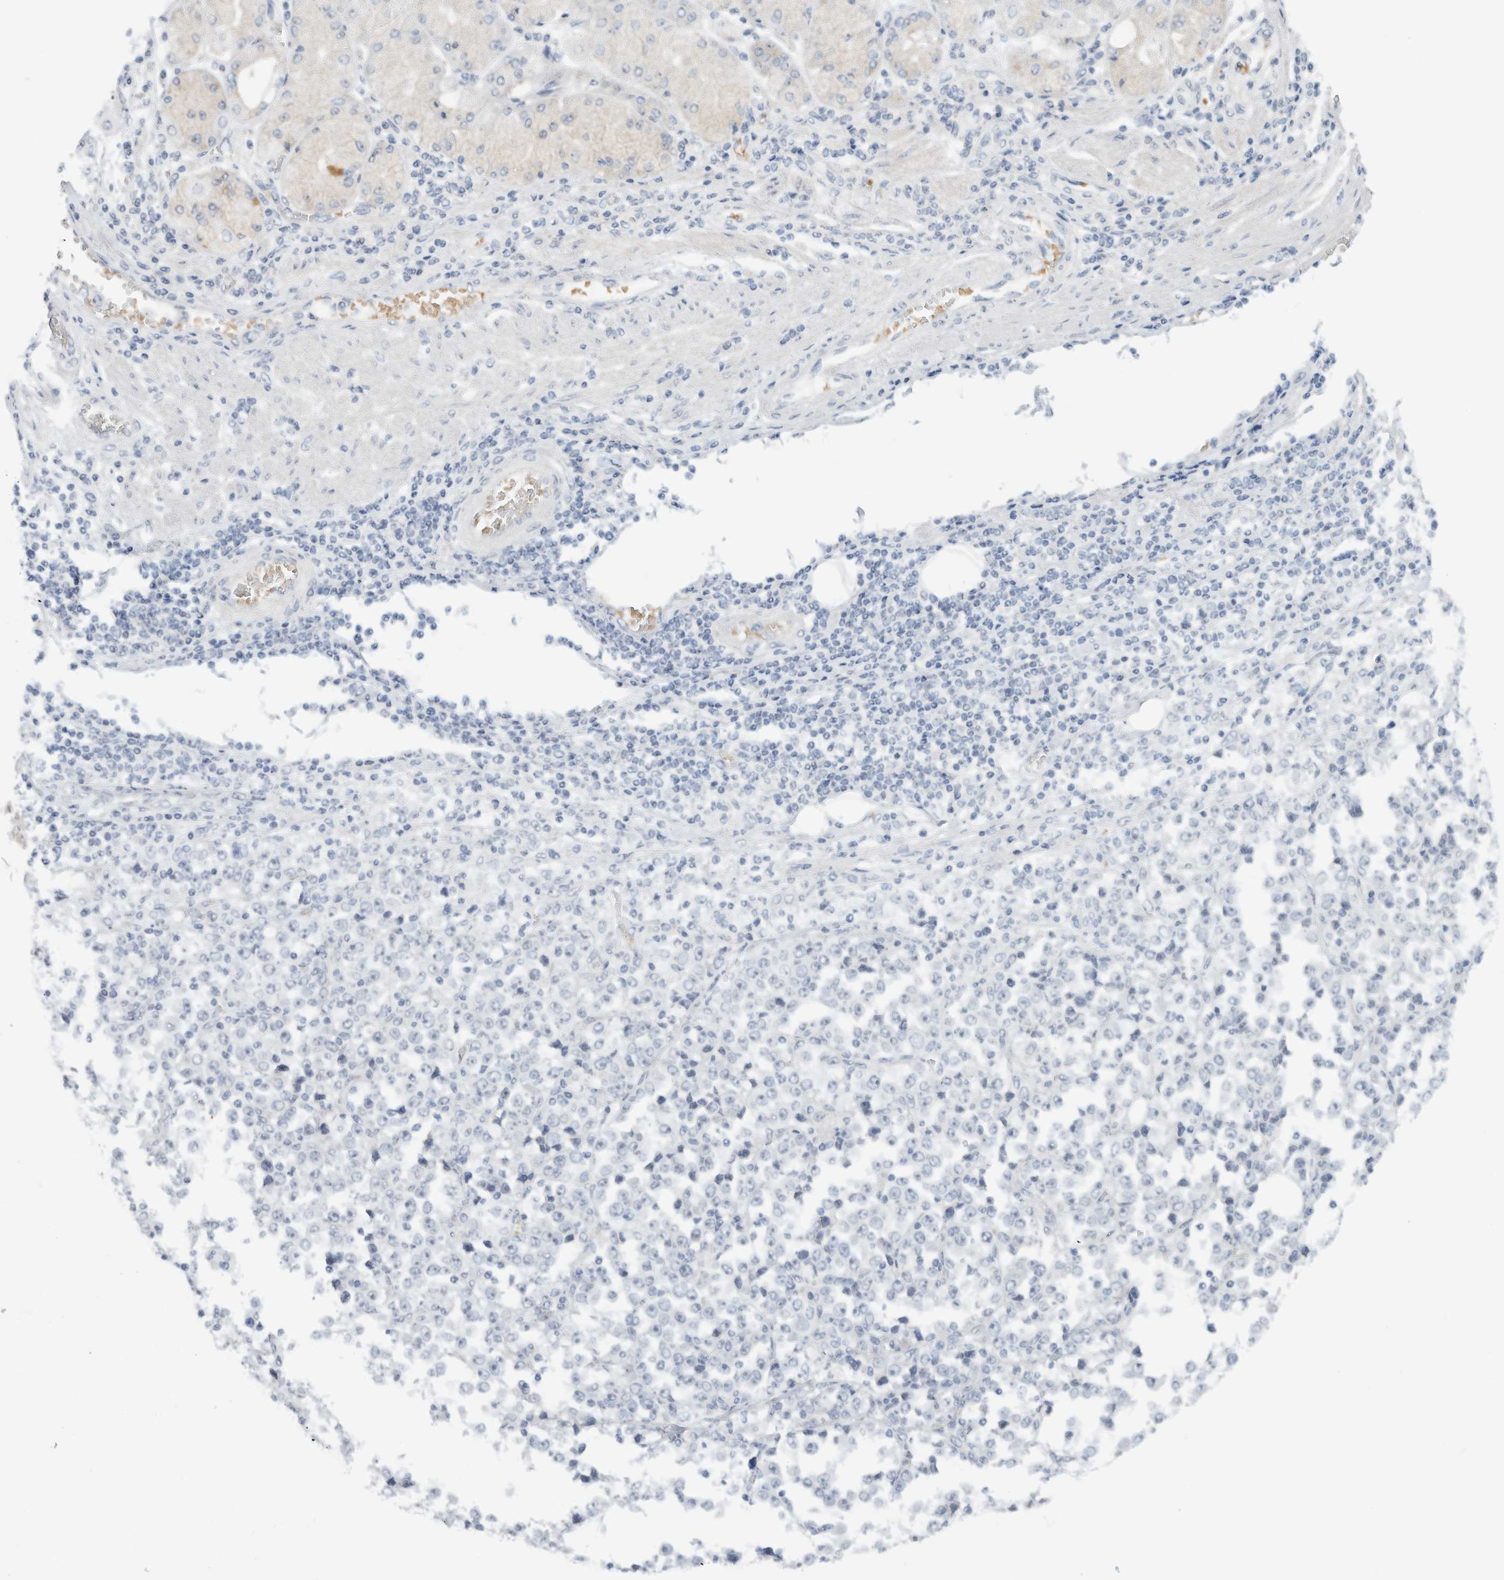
{"staining": {"intensity": "negative", "quantity": "none", "location": "none"}, "tissue": "stomach cancer", "cell_type": "Tumor cells", "image_type": "cancer", "snomed": [{"axis": "morphology", "description": "Normal tissue, NOS"}, {"axis": "morphology", "description": "Adenocarcinoma, NOS"}, {"axis": "topography", "description": "Stomach, upper"}, {"axis": "topography", "description": "Stomach"}], "caption": "IHC photomicrograph of neoplastic tissue: human stomach cancer (adenocarcinoma) stained with DAB (3,3'-diaminobenzidine) shows no significant protein staining in tumor cells.", "gene": "FMR1NB", "patient": {"sex": "male", "age": 59}}